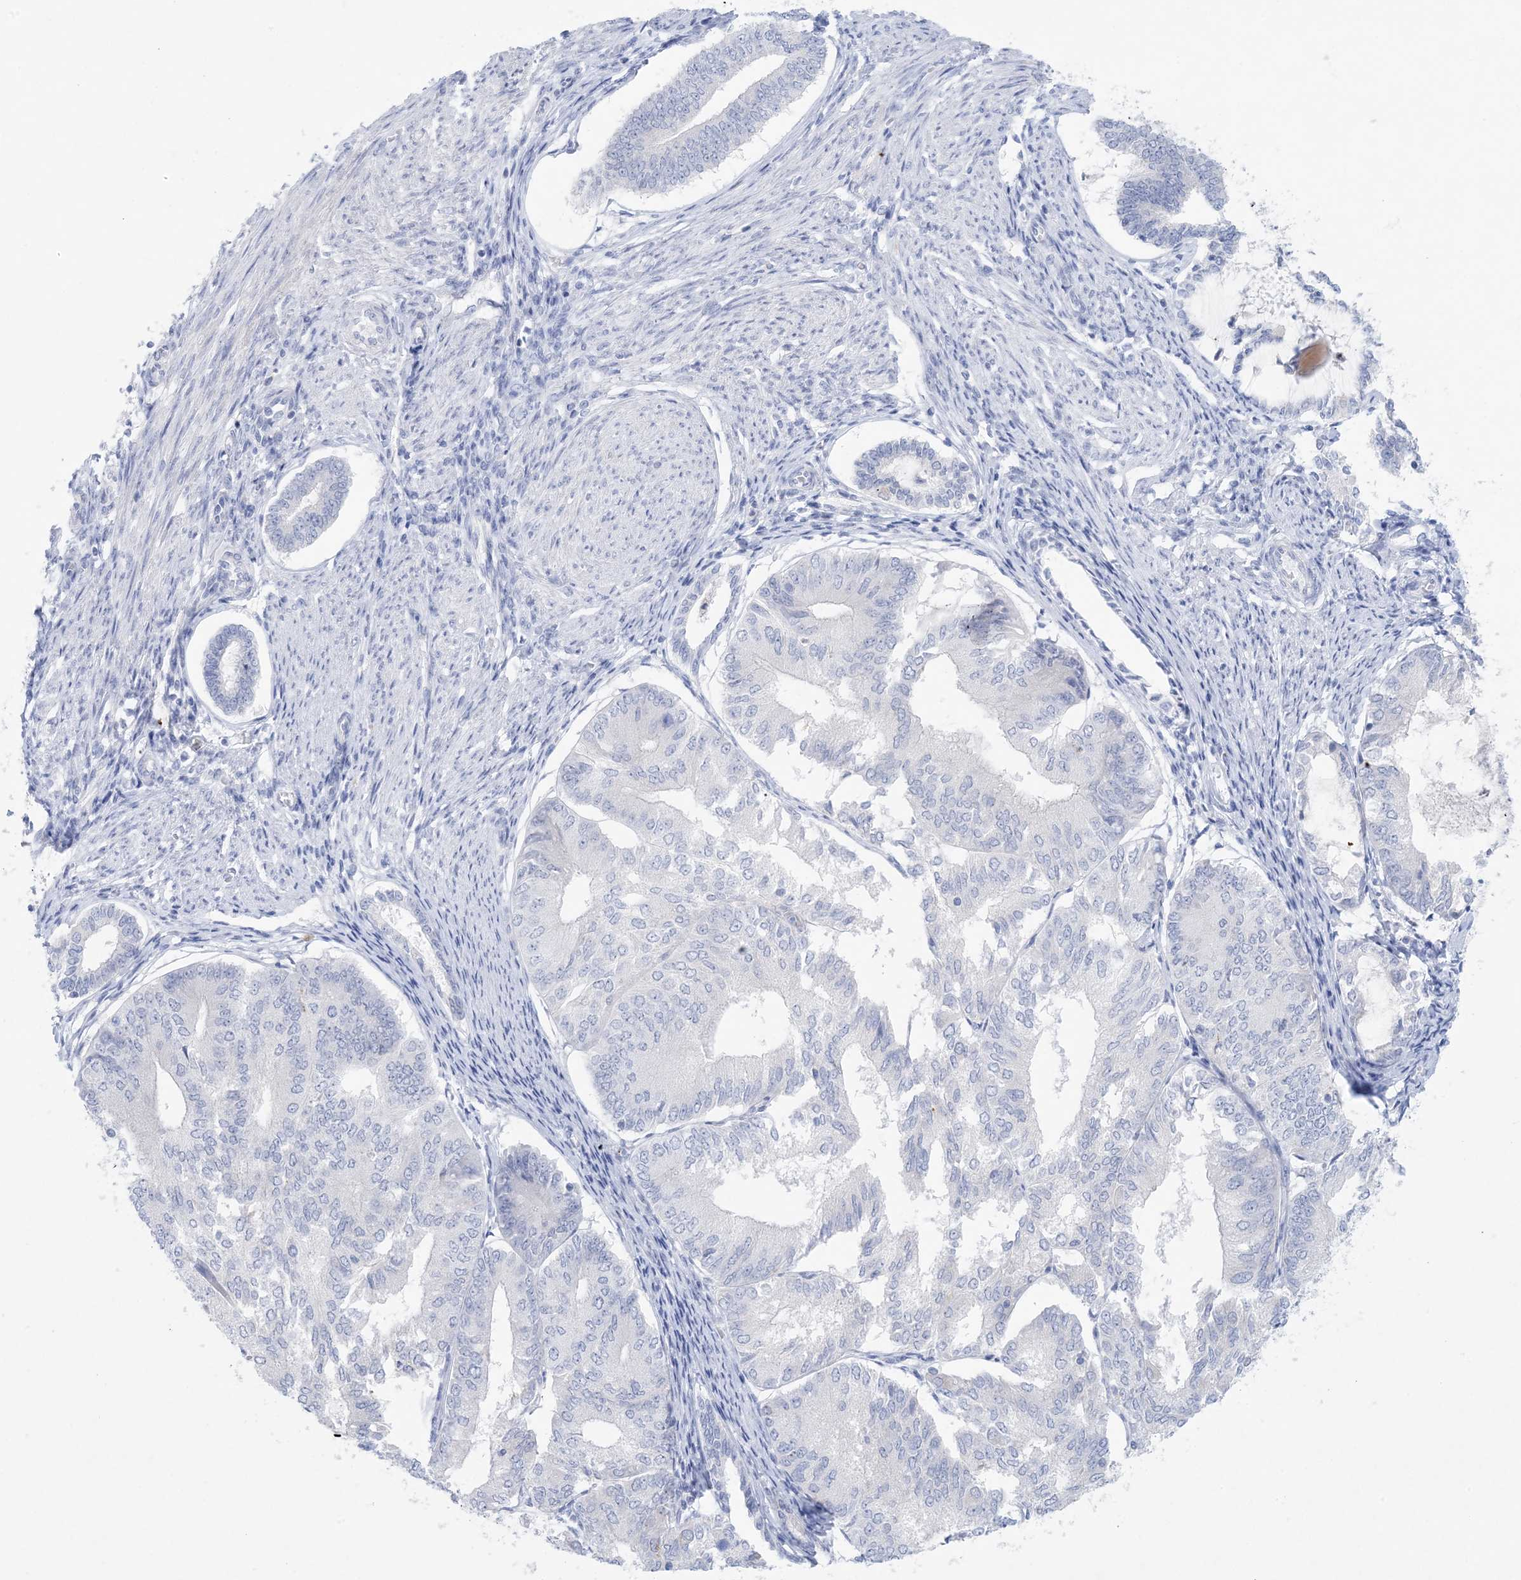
{"staining": {"intensity": "negative", "quantity": "none", "location": "none"}, "tissue": "endometrial cancer", "cell_type": "Tumor cells", "image_type": "cancer", "snomed": [{"axis": "morphology", "description": "Adenocarcinoma, NOS"}, {"axis": "topography", "description": "Endometrium"}], "caption": "A high-resolution image shows immunohistochemistry staining of endometrial adenocarcinoma, which displays no significant expression in tumor cells.", "gene": "GABRG1", "patient": {"sex": "female", "age": 81}}